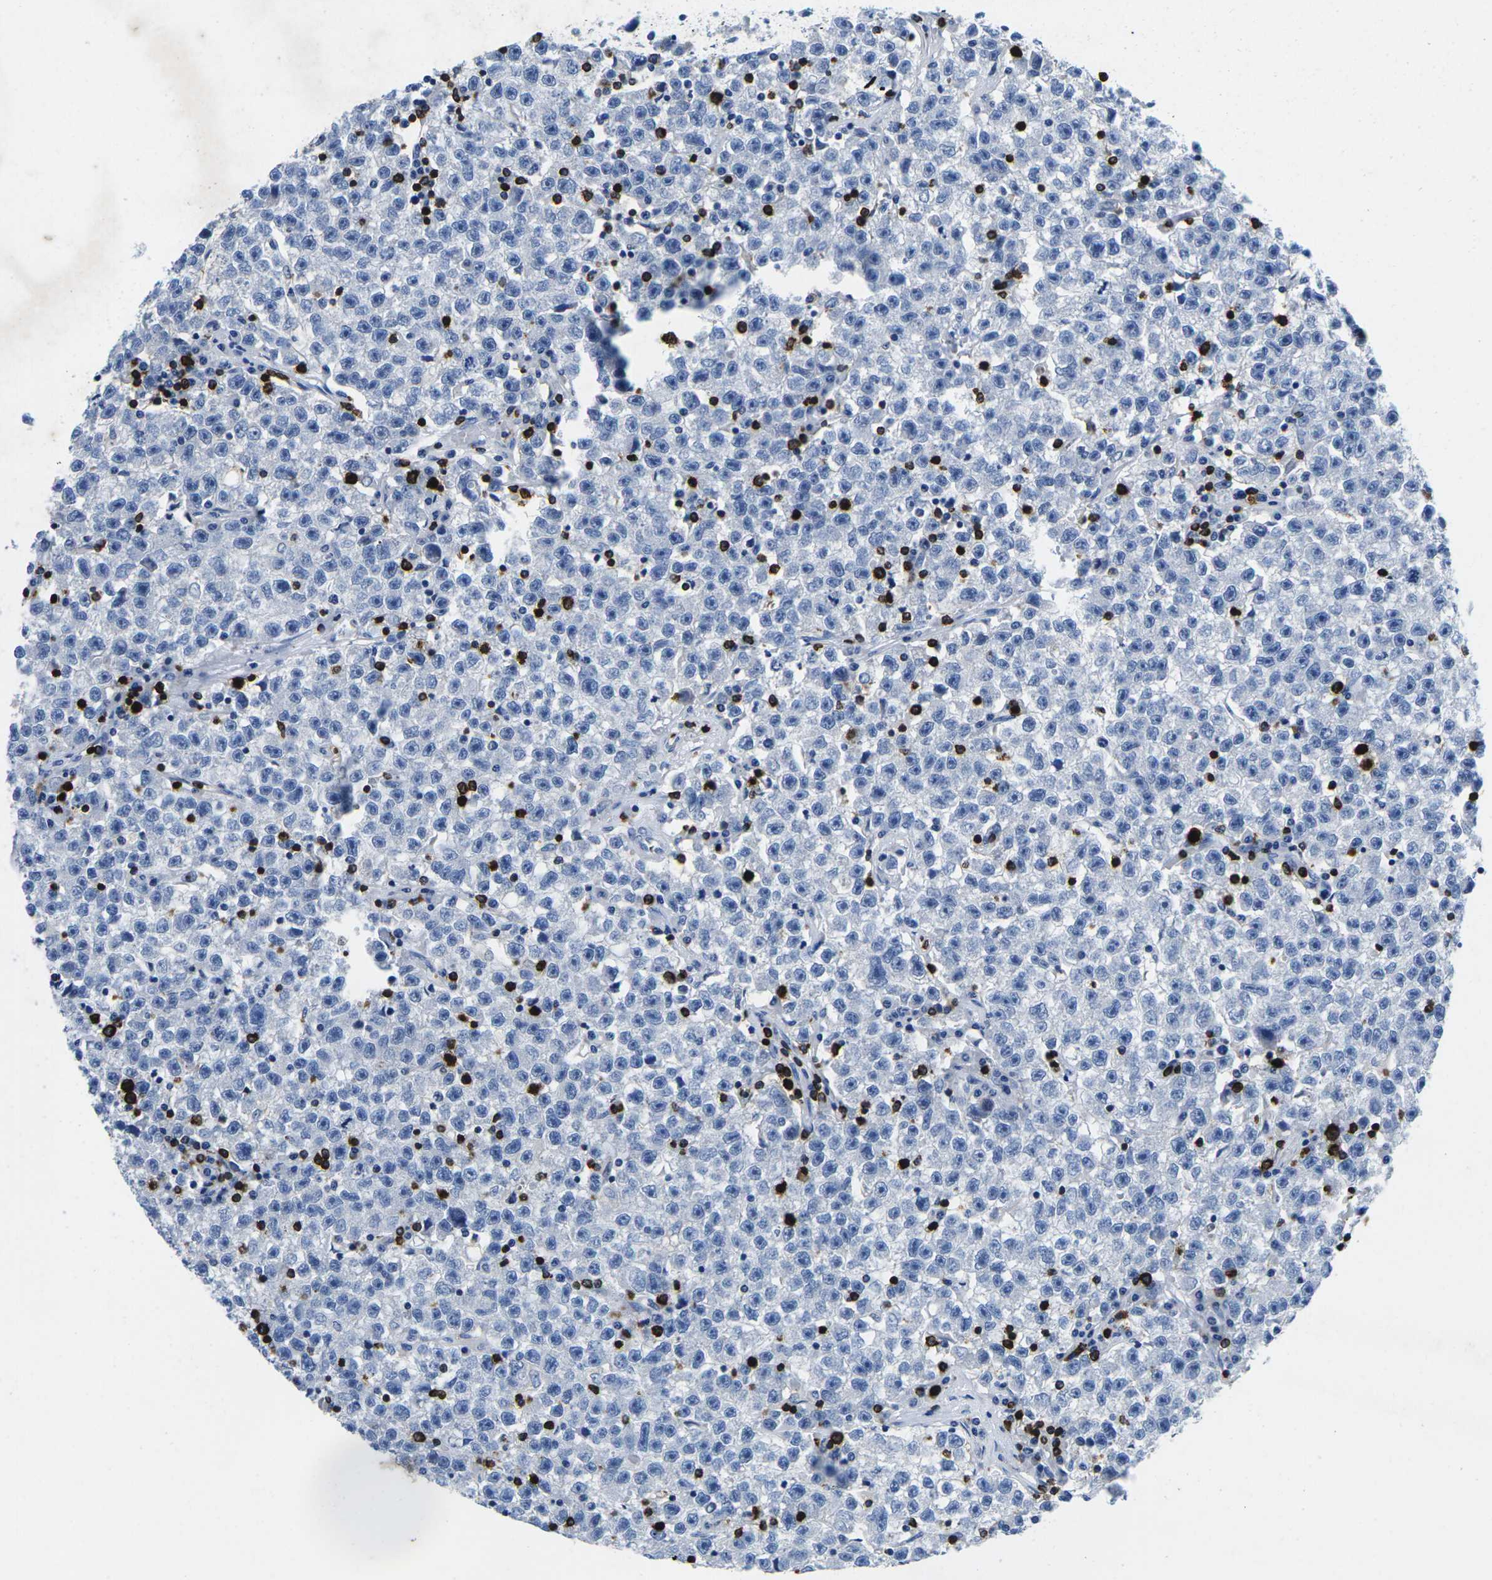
{"staining": {"intensity": "negative", "quantity": "none", "location": "none"}, "tissue": "testis cancer", "cell_type": "Tumor cells", "image_type": "cancer", "snomed": [{"axis": "morphology", "description": "Seminoma, NOS"}, {"axis": "topography", "description": "Testis"}], "caption": "Micrograph shows no protein expression in tumor cells of testis cancer tissue.", "gene": "CTSW", "patient": {"sex": "male", "age": 22}}